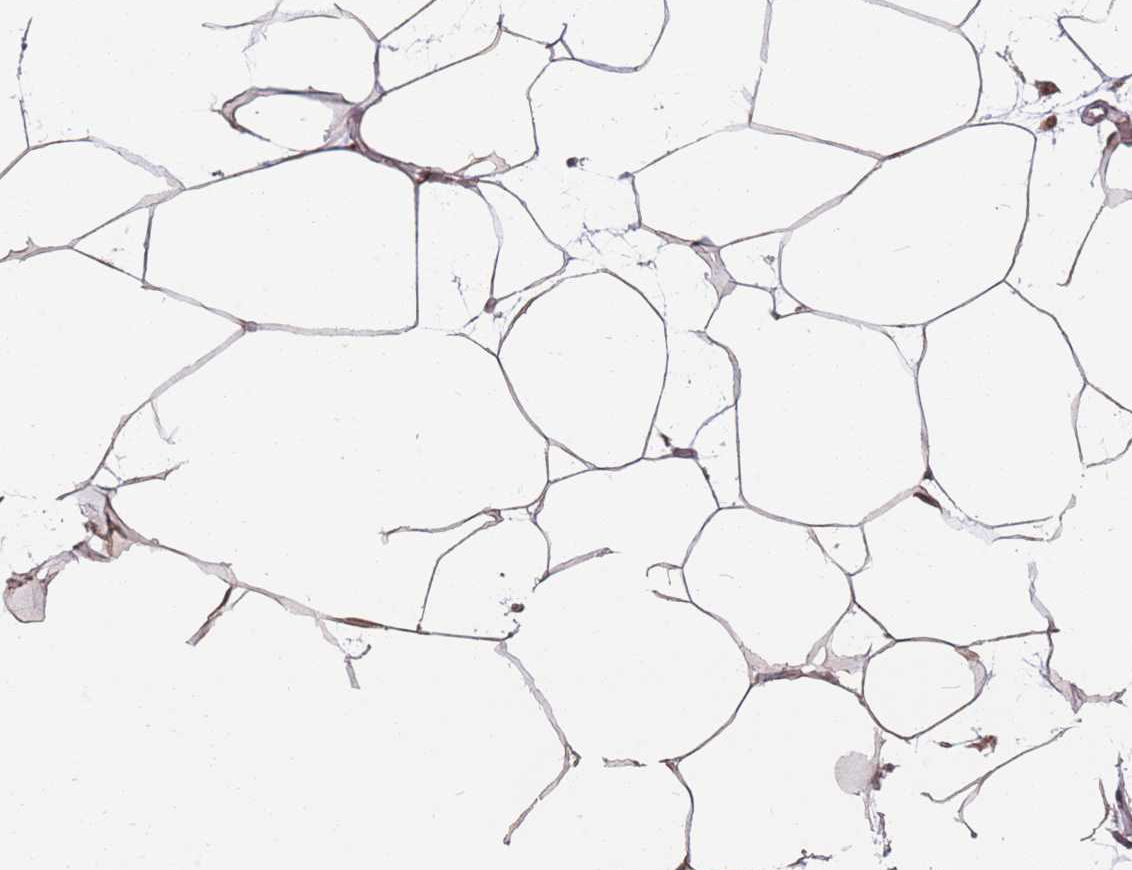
{"staining": {"intensity": "negative", "quantity": "none", "location": "none"}, "tissue": "adipose tissue", "cell_type": "Adipocytes", "image_type": "normal", "snomed": [{"axis": "morphology", "description": "Normal tissue, NOS"}, {"axis": "topography", "description": "Adipose tissue"}], "caption": "IHC micrograph of normal human adipose tissue stained for a protein (brown), which shows no positivity in adipocytes. (IHC, brightfield microscopy, high magnification).", "gene": "MRPS9", "patient": {"sex": "female", "age": 37}}